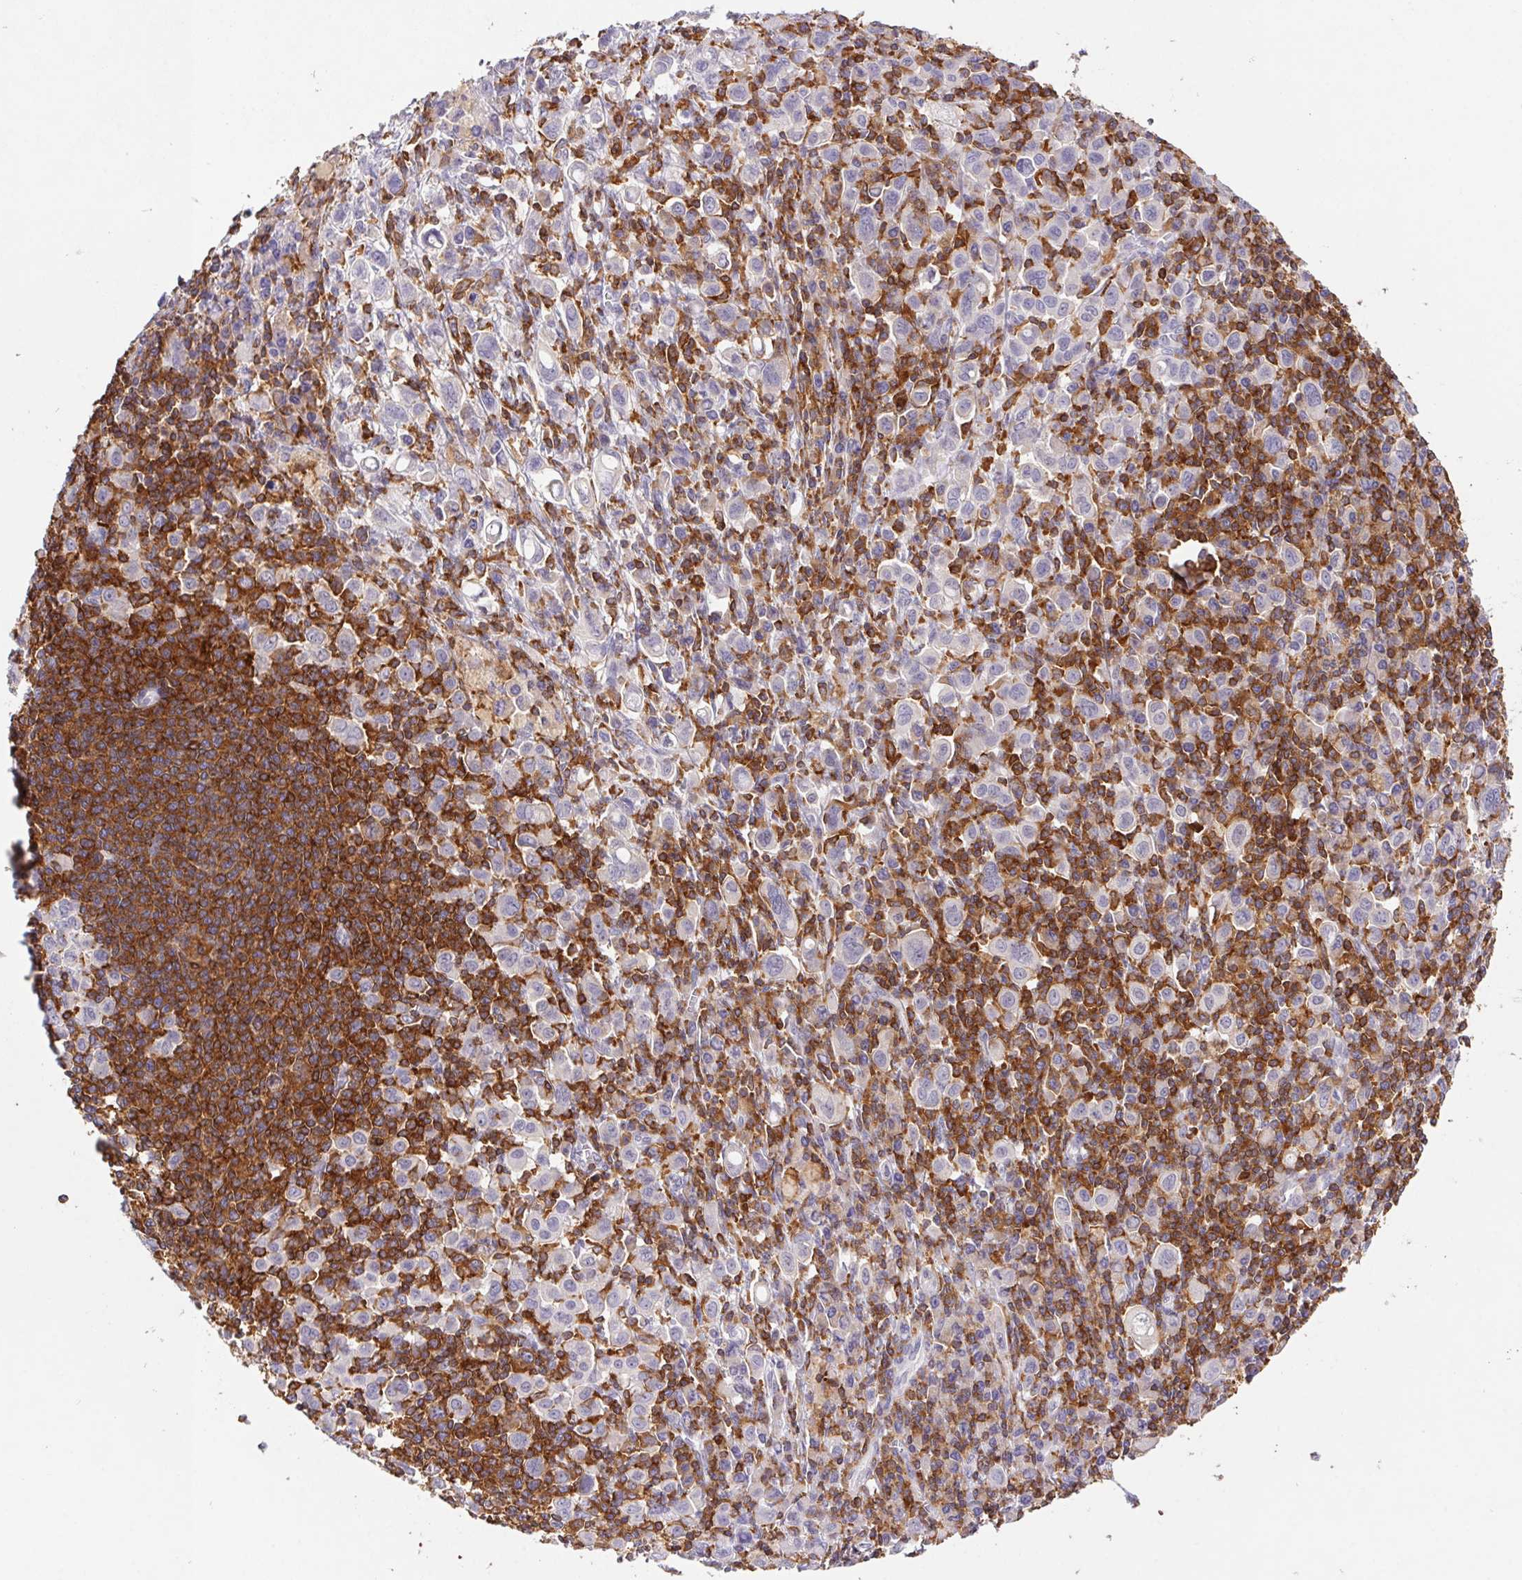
{"staining": {"intensity": "negative", "quantity": "none", "location": "none"}, "tissue": "stomach cancer", "cell_type": "Tumor cells", "image_type": "cancer", "snomed": [{"axis": "morphology", "description": "Adenocarcinoma, NOS"}, {"axis": "topography", "description": "Stomach, upper"}], "caption": "A high-resolution photomicrograph shows IHC staining of adenocarcinoma (stomach), which shows no significant positivity in tumor cells.", "gene": "APBB1IP", "patient": {"sex": "male", "age": 75}}